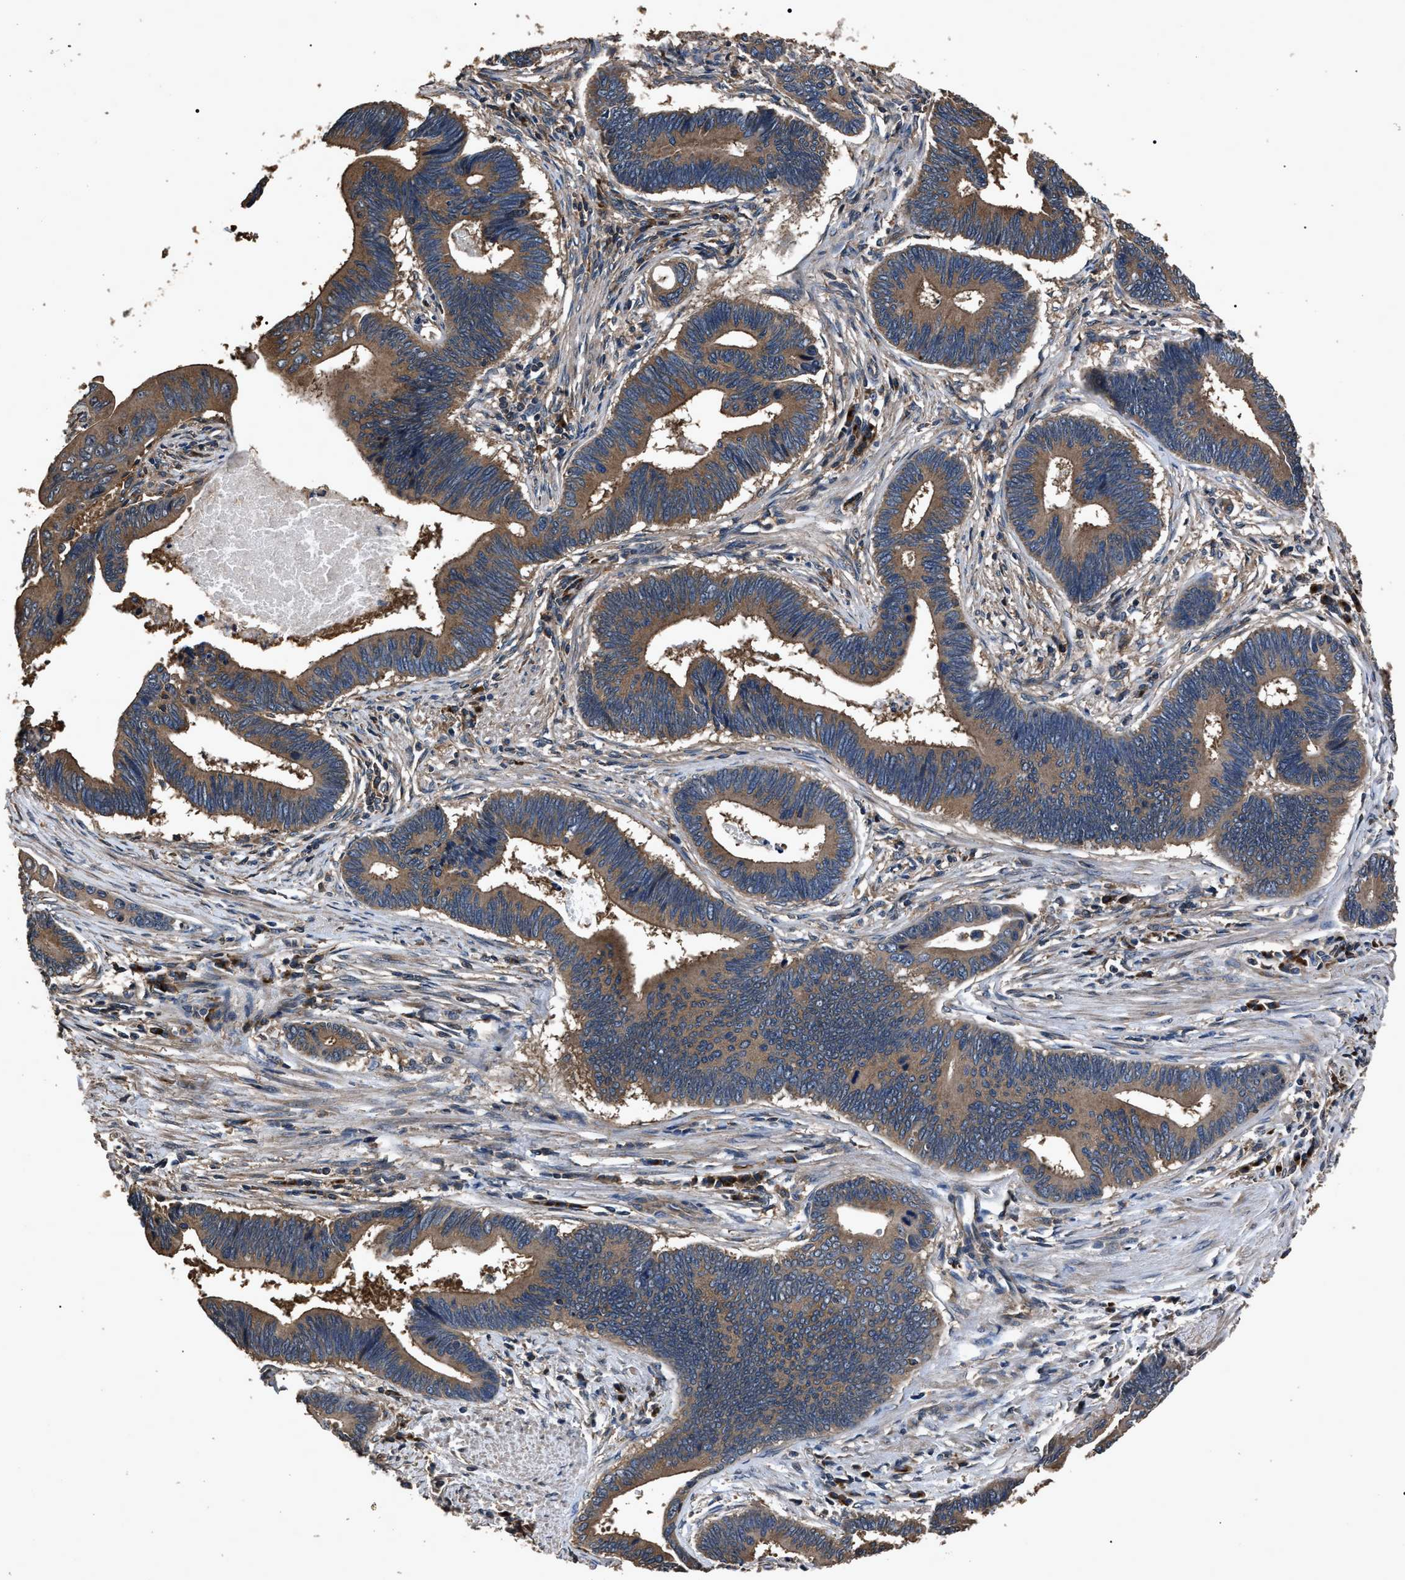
{"staining": {"intensity": "moderate", "quantity": ">75%", "location": "cytoplasmic/membranous"}, "tissue": "pancreatic cancer", "cell_type": "Tumor cells", "image_type": "cancer", "snomed": [{"axis": "morphology", "description": "Adenocarcinoma, NOS"}, {"axis": "topography", "description": "Pancreas"}], "caption": "High-magnification brightfield microscopy of pancreatic adenocarcinoma stained with DAB (3,3'-diaminobenzidine) (brown) and counterstained with hematoxylin (blue). tumor cells exhibit moderate cytoplasmic/membranous expression is present in about>75% of cells.", "gene": "RNF216", "patient": {"sex": "female", "age": 70}}